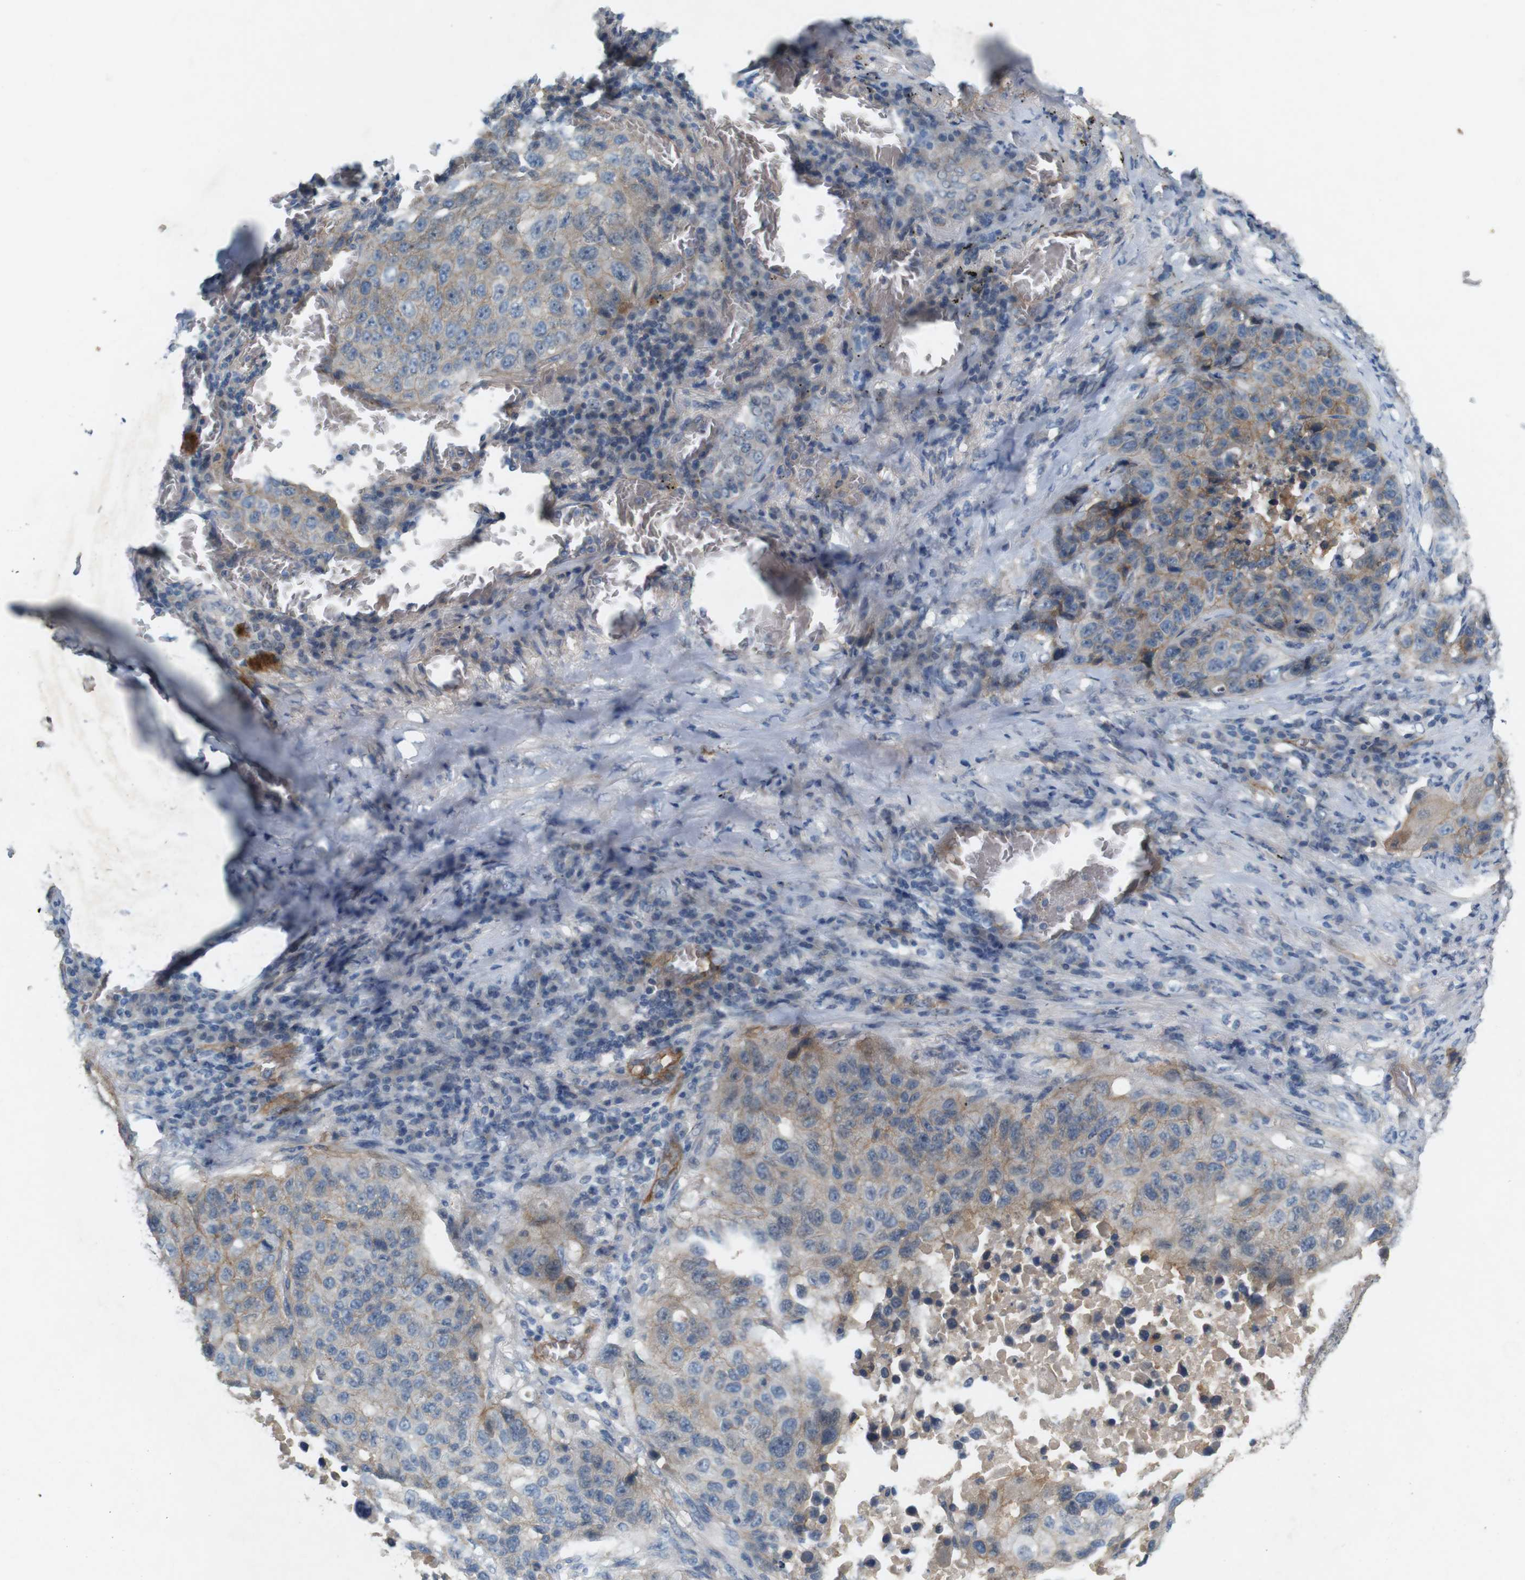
{"staining": {"intensity": "weak", "quantity": ">75%", "location": "cytoplasmic/membranous"}, "tissue": "lung cancer", "cell_type": "Tumor cells", "image_type": "cancer", "snomed": [{"axis": "morphology", "description": "Squamous cell carcinoma, NOS"}, {"axis": "topography", "description": "Lung"}], "caption": "An image of human lung squamous cell carcinoma stained for a protein reveals weak cytoplasmic/membranous brown staining in tumor cells.", "gene": "PVR", "patient": {"sex": "male", "age": 57}}